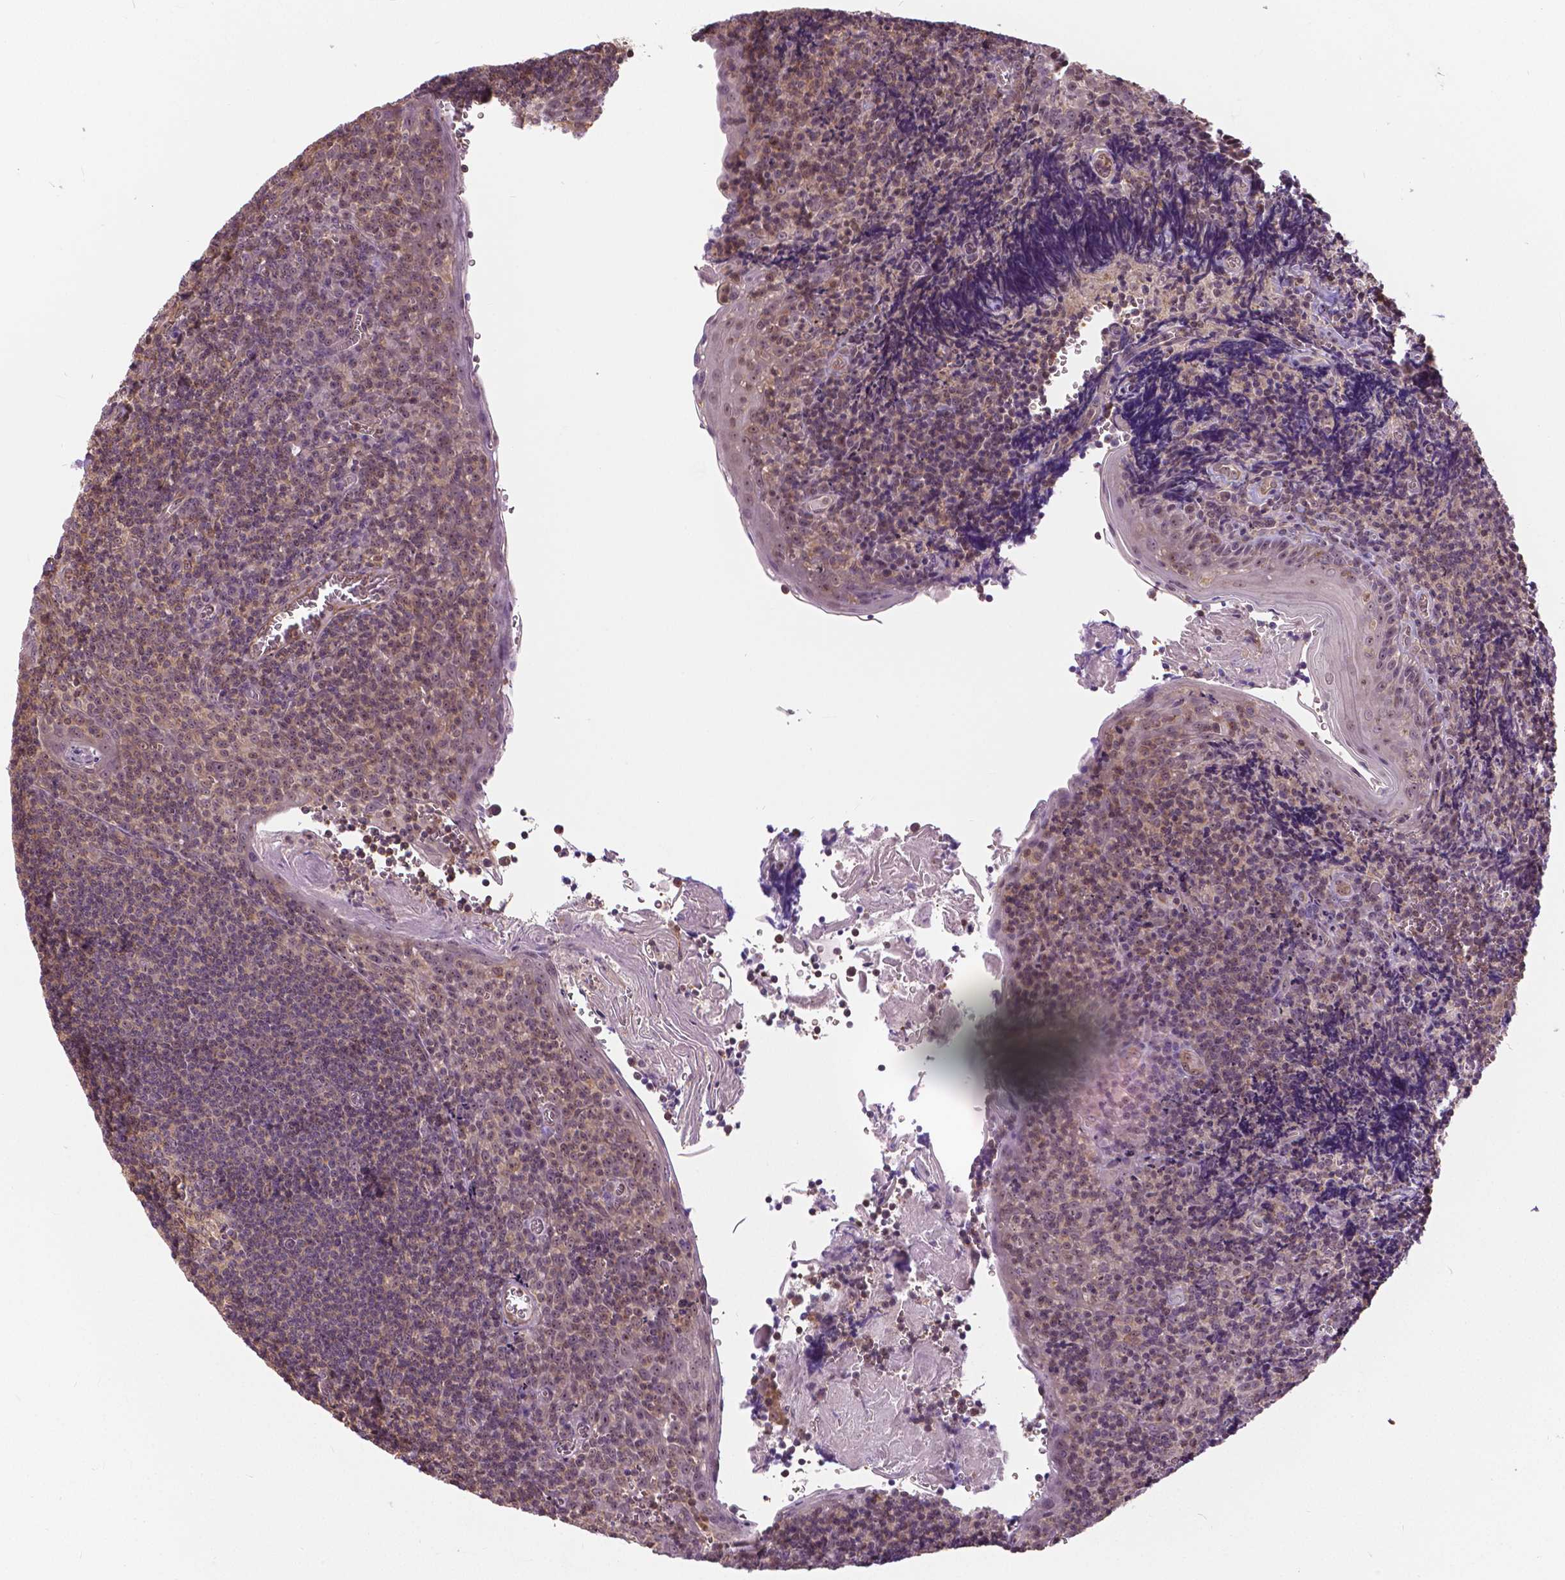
{"staining": {"intensity": "moderate", "quantity": "<25%", "location": "nuclear"}, "tissue": "tonsil", "cell_type": "Germinal center cells", "image_type": "normal", "snomed": [{"axis": "morphology", "description": "Normal tissue, NOS"}, {"axis": "morphology", "description": "Inflammation, NOS"}, {"axis": "topography", "description": "Tonsil"}], "caption": "Germinal center cells display low levels of moderate nuclear positivity in approximately <25% of cells in normal tonsil.", "gene": "ANXA13", "patient": {"sex": "female", "age": 31}}